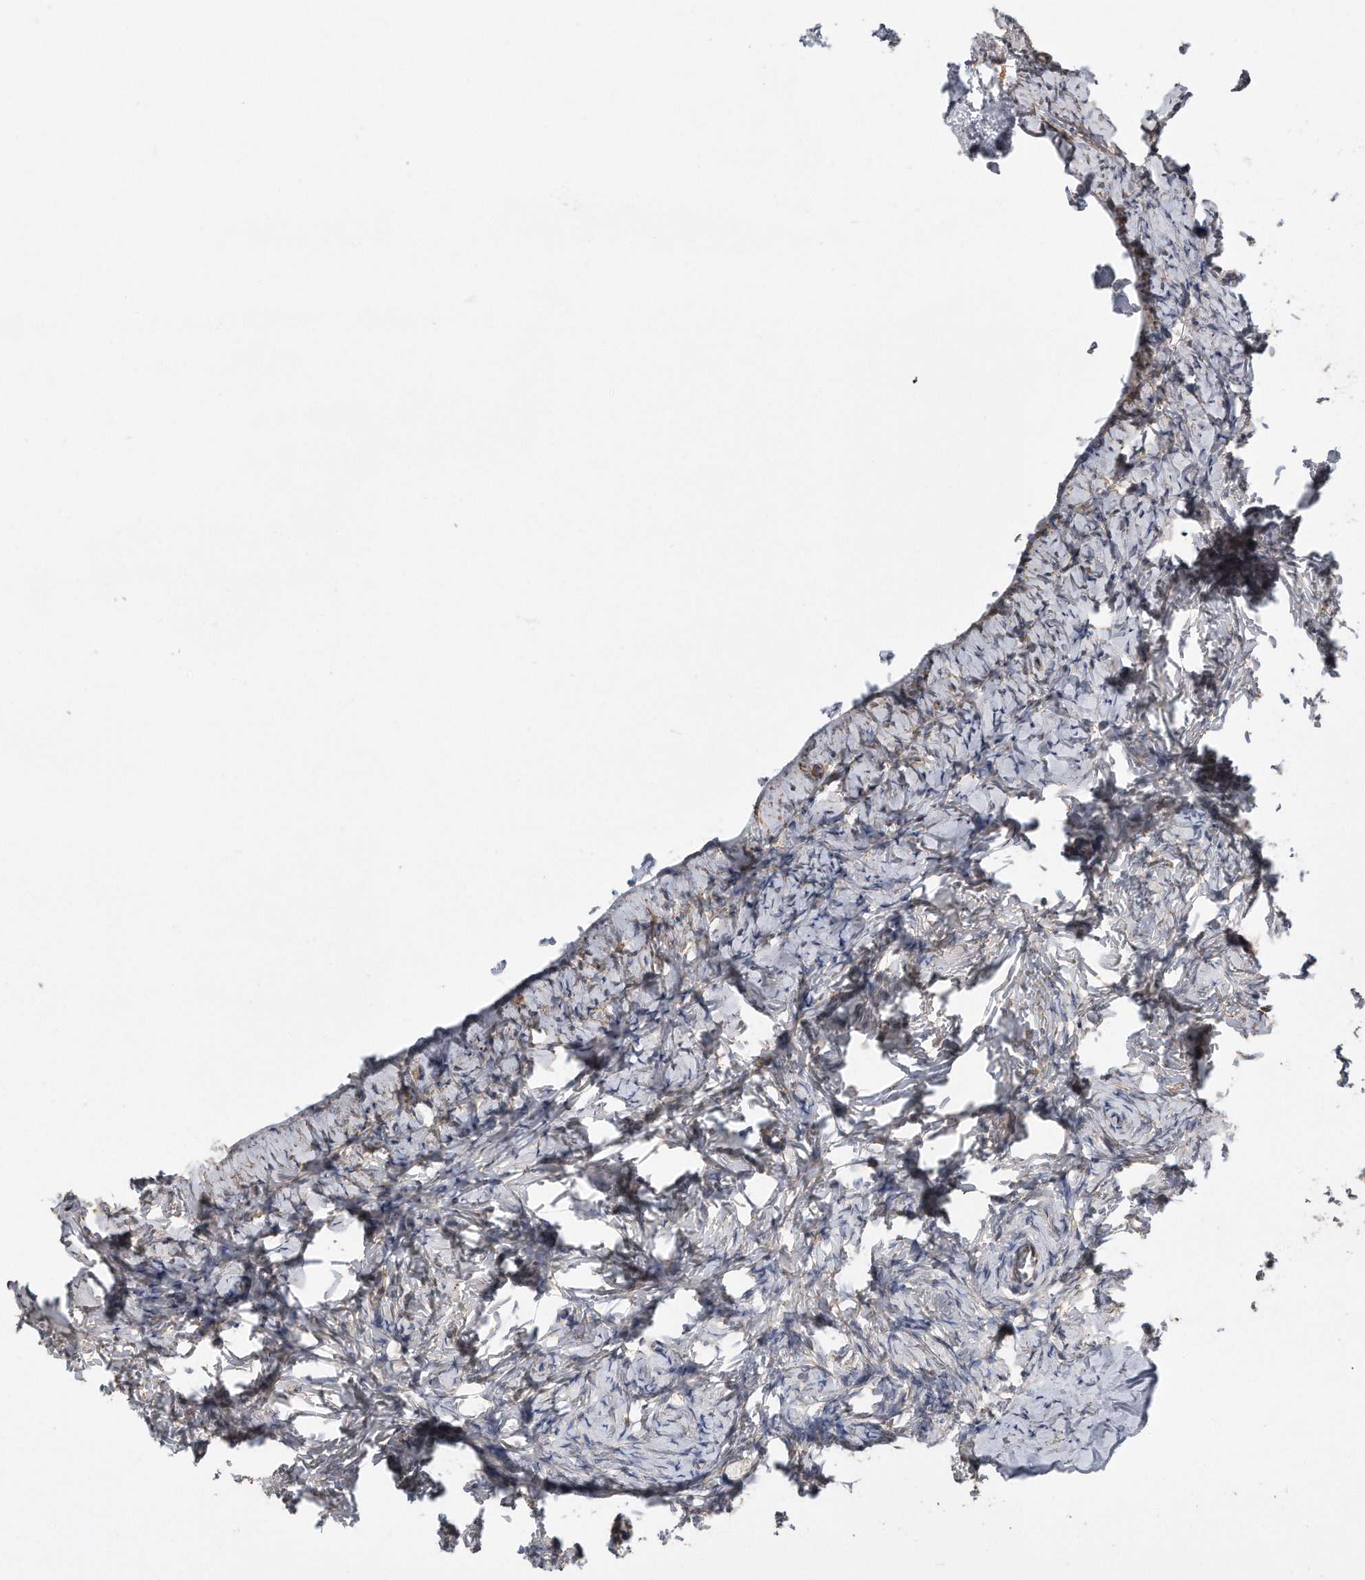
{"staining": {"intensity": "weak", "quantity": "25%-75%", "location": "cytoplasmic/membranous"}, "tissue": "ovary", "cell_type": "Ovarian stroma cells", "image_type": "normal", "snomed": [{"axis": "morphology", "description": "Normal tissue, NOS"}, {"axis": "topography", "description": "Ovary"}], "caption": "Immunohistochemistry (IHC) histopathology image of normal ovary stained for a protein (brown), which demonstrates low levels of weak cytoplasmic/membranous expression in approximately 25%-75% of ovarian stroma cells.", "gene": "GPC1", "patient": {"sex": "female", "age": 27}}